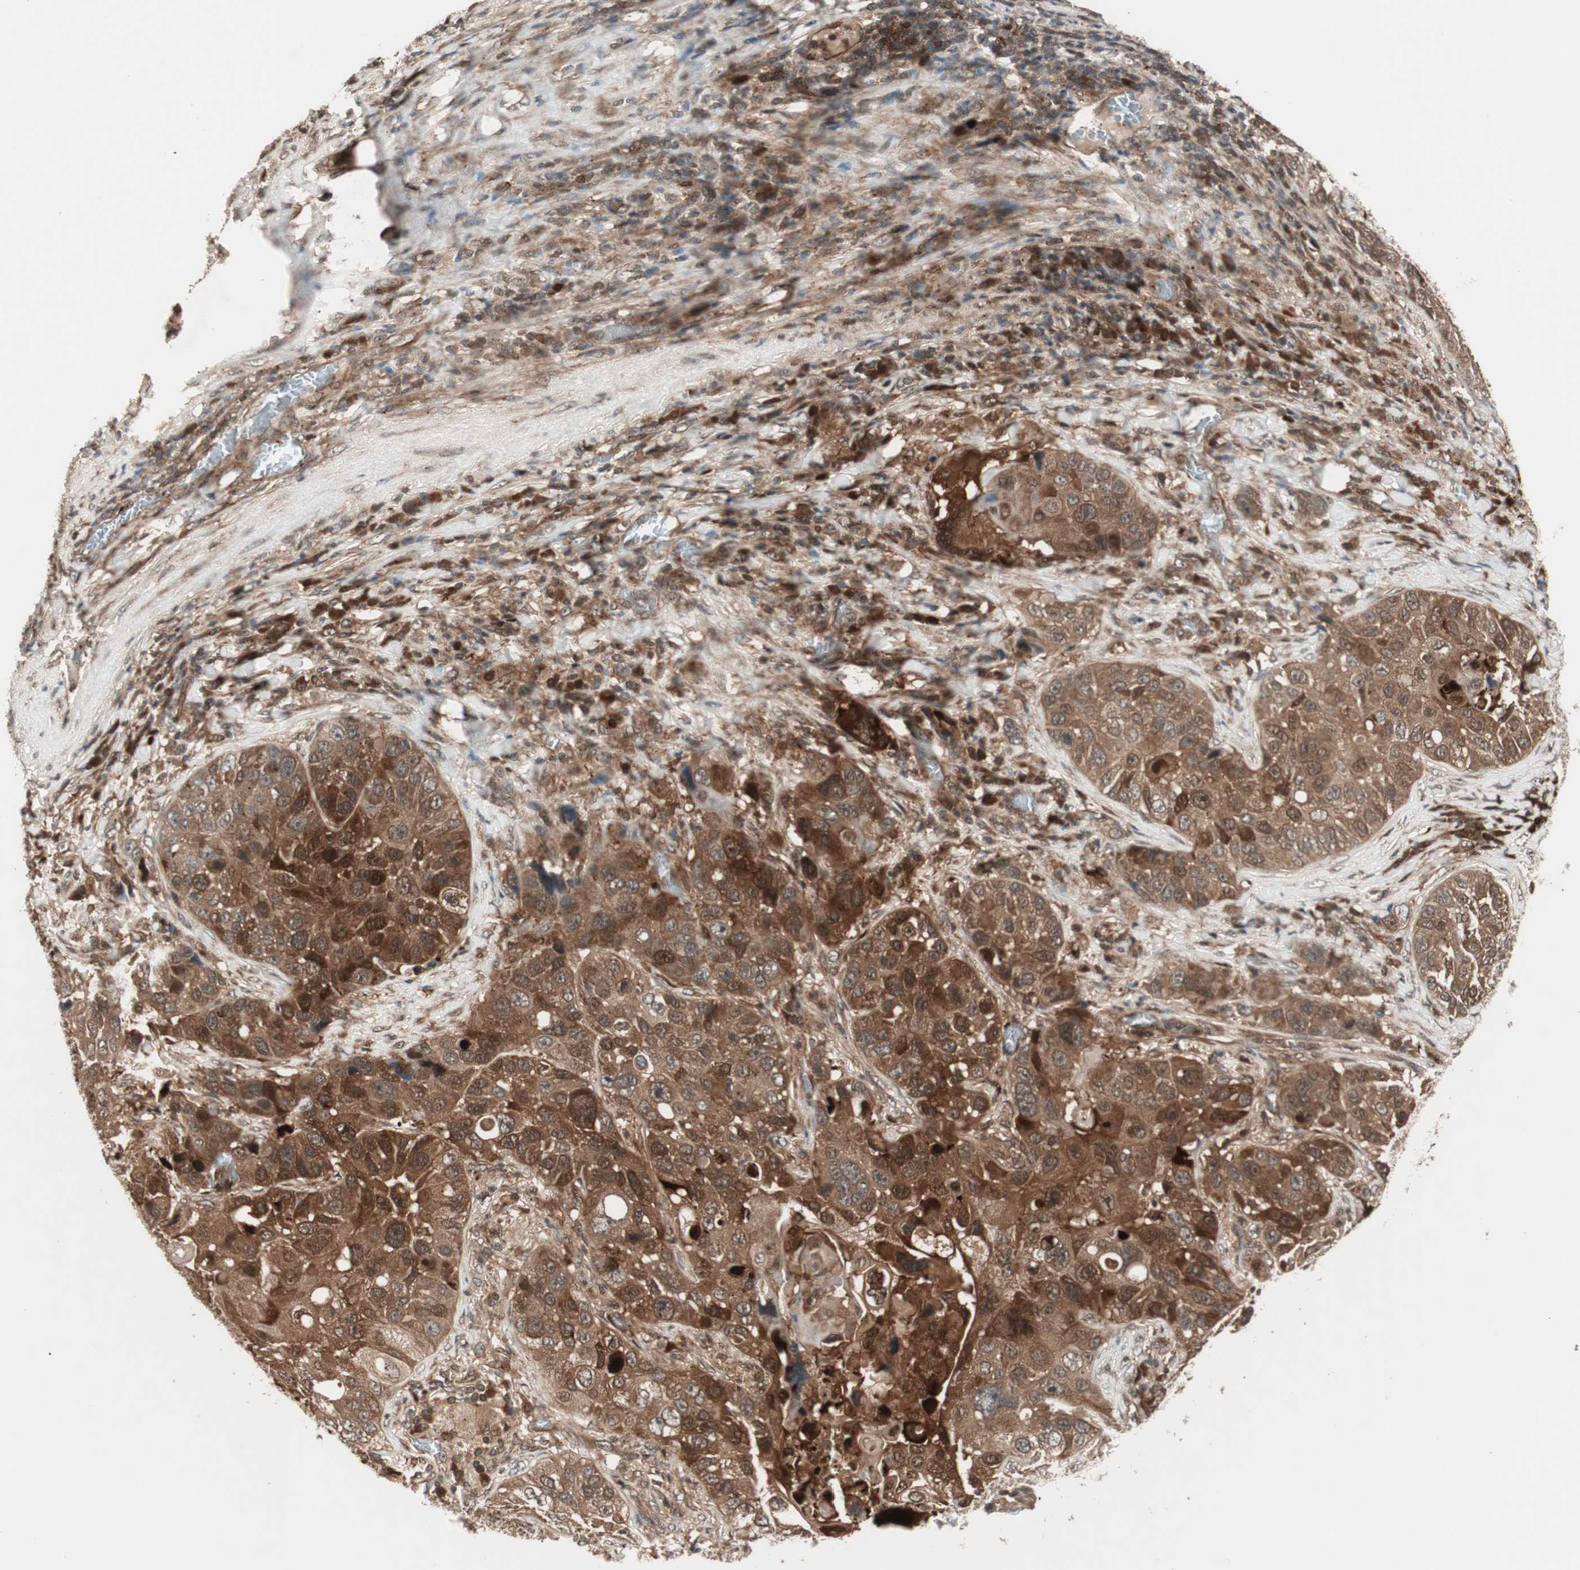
{"staining": {"intensity": "strong", "quantity": ">75%", "location": "cytoplasmic/membranous"}, "tissue": "lung cancer", "cell_type": "Tumor cells", "image_type": "cancer", "snomed": [{"axis": "morphology", "description": "Squamous cell carcinoma, NOS"}, {"axis": "topography", "description": "Lung"}], "caption": "The image reveals immunohistochemical staining of lung cancer. There is strong cytoplasmic/membranous positivity is identified in about >75% of tumor cells. The staining is performed using DAB brown chromogen to label protein expression. The nuclei are counter-stained blue using hematoxylin.", "gene": "PRKG2", "patient": {"sex": "male", "age": 57}}